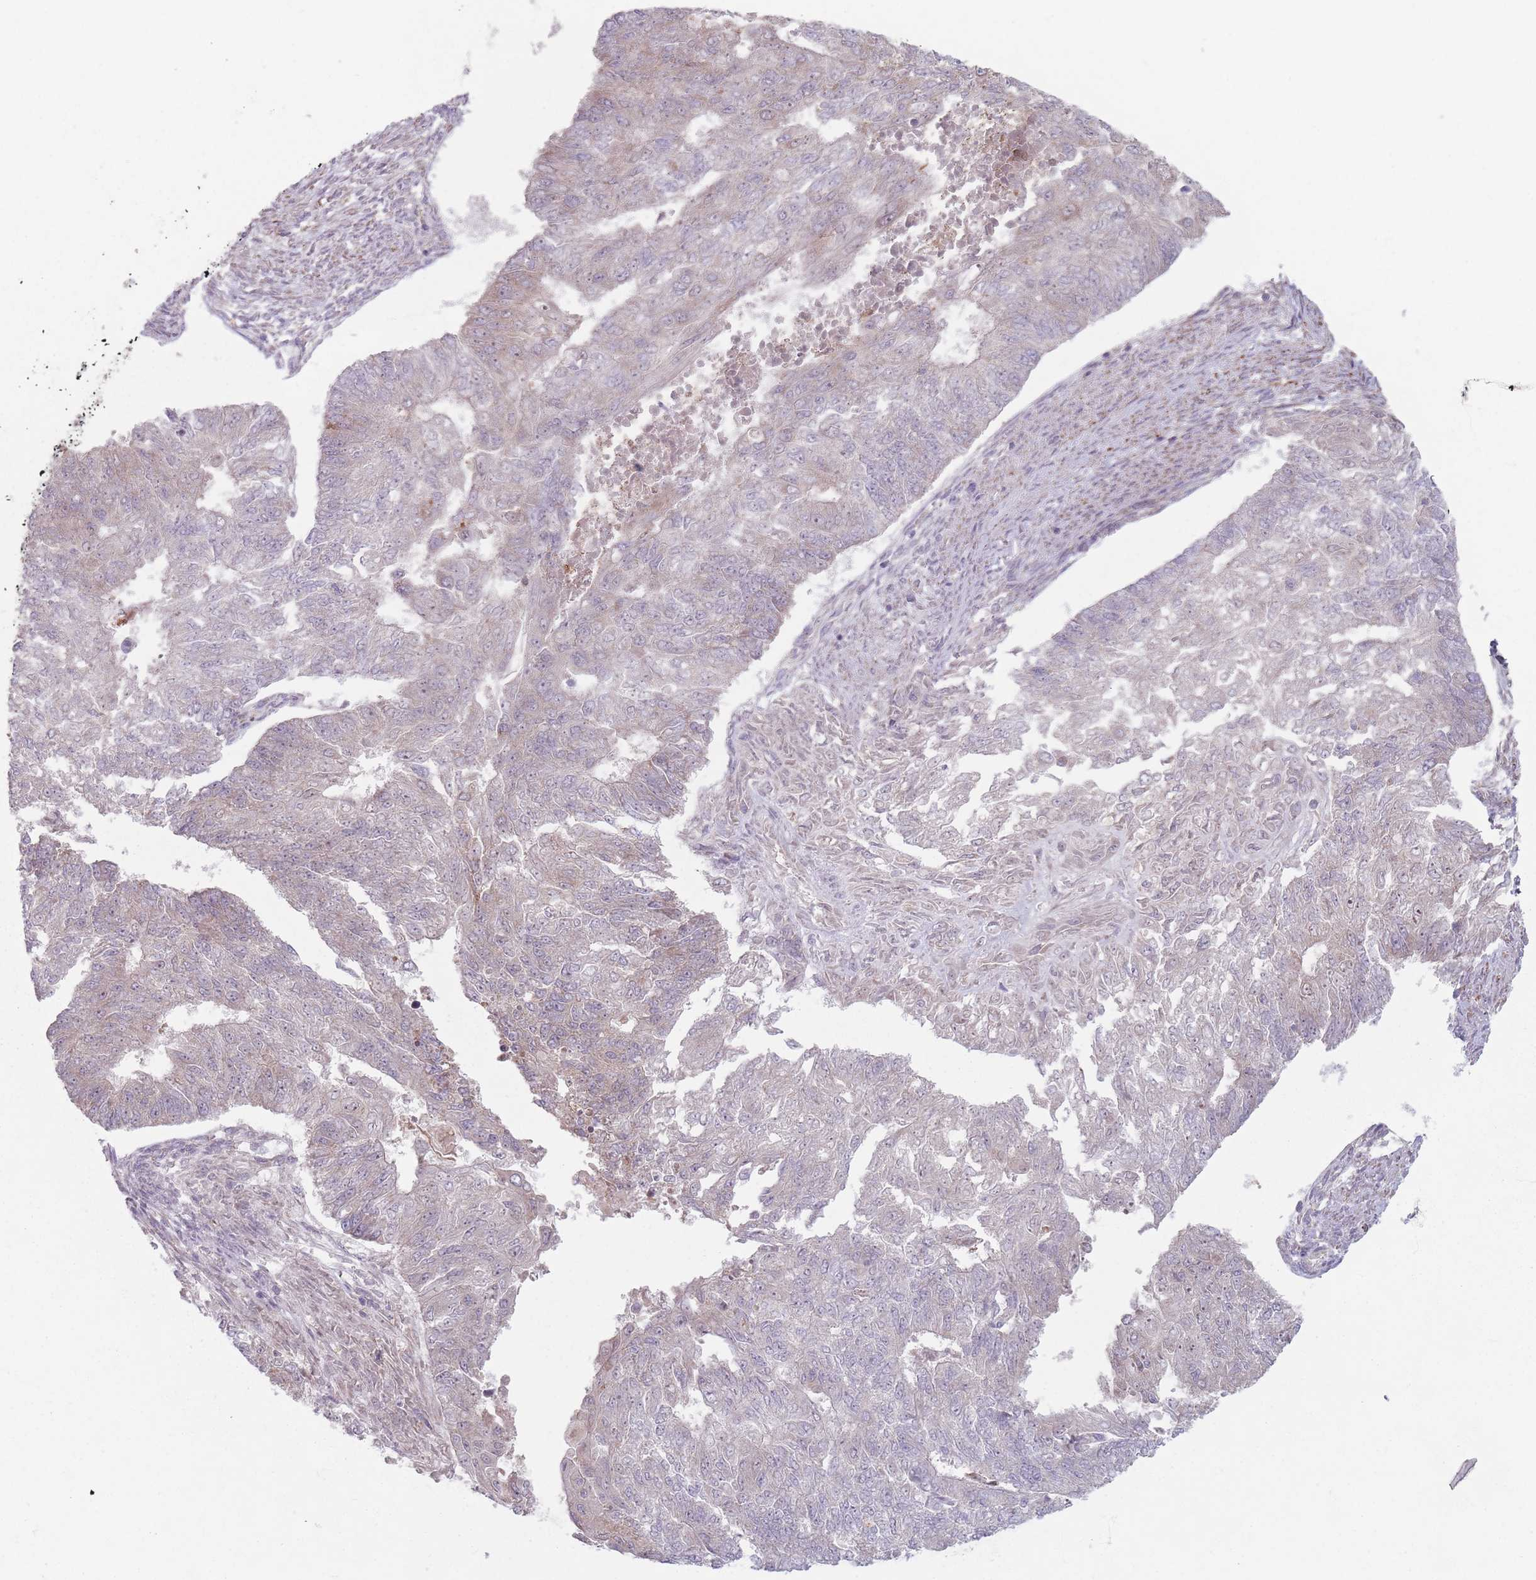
{"staining": {"intensity": "negative", "quantity": "none", "location": "none"}, "tissue": "endometrial cancer", "cell_type": "Tumor cells", "image_type": "cancer", "snomed": [{"axis": "morphology", "description": "Adenocarcinoma, NOS"}, {"axis": "topography", "description": "Endometrium"}], "caption": "Immunohistochemistry histopathology image of endometrial cancer stained for a protein (brown), which exhibits no staining in tumor cells.", "gene": "OR10Q1", "patient": {"sex": "female", "age": 32}}